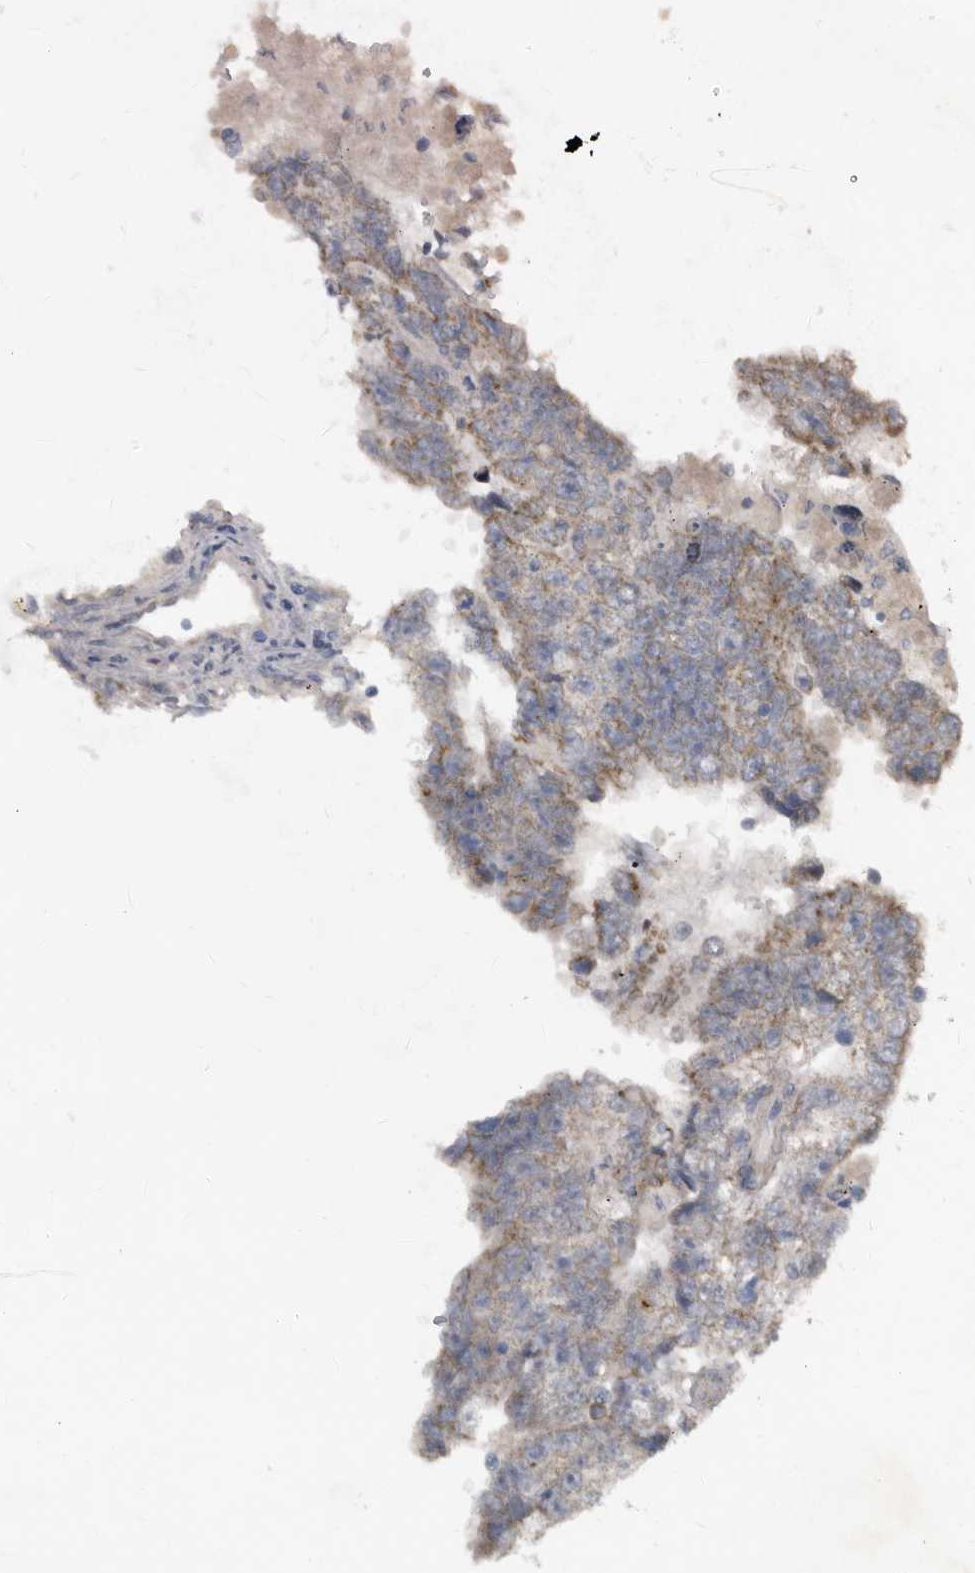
{"staining": {"intensity": "moderate", "quantity": ">75%", "location": "cytoplasmic/membranous"}, "tissue": "testis cancer", "cell_type": "Tumor cells", "image_type": "cancer", "snomed": [{"axis": "morphology", "description": "Carcinoma, Embryonal, NOS"}, {"axis": "topography", "description": "Testis"}], "caption": "Immunohistochemistry of embryonal carcinoma (testis) reveals medium levels of moderate cytoplasmic/membranous staining in approximately >75% of tumor cells.", "gene": "MRPS15", "patient": {"sex": "male", "age": 25}}